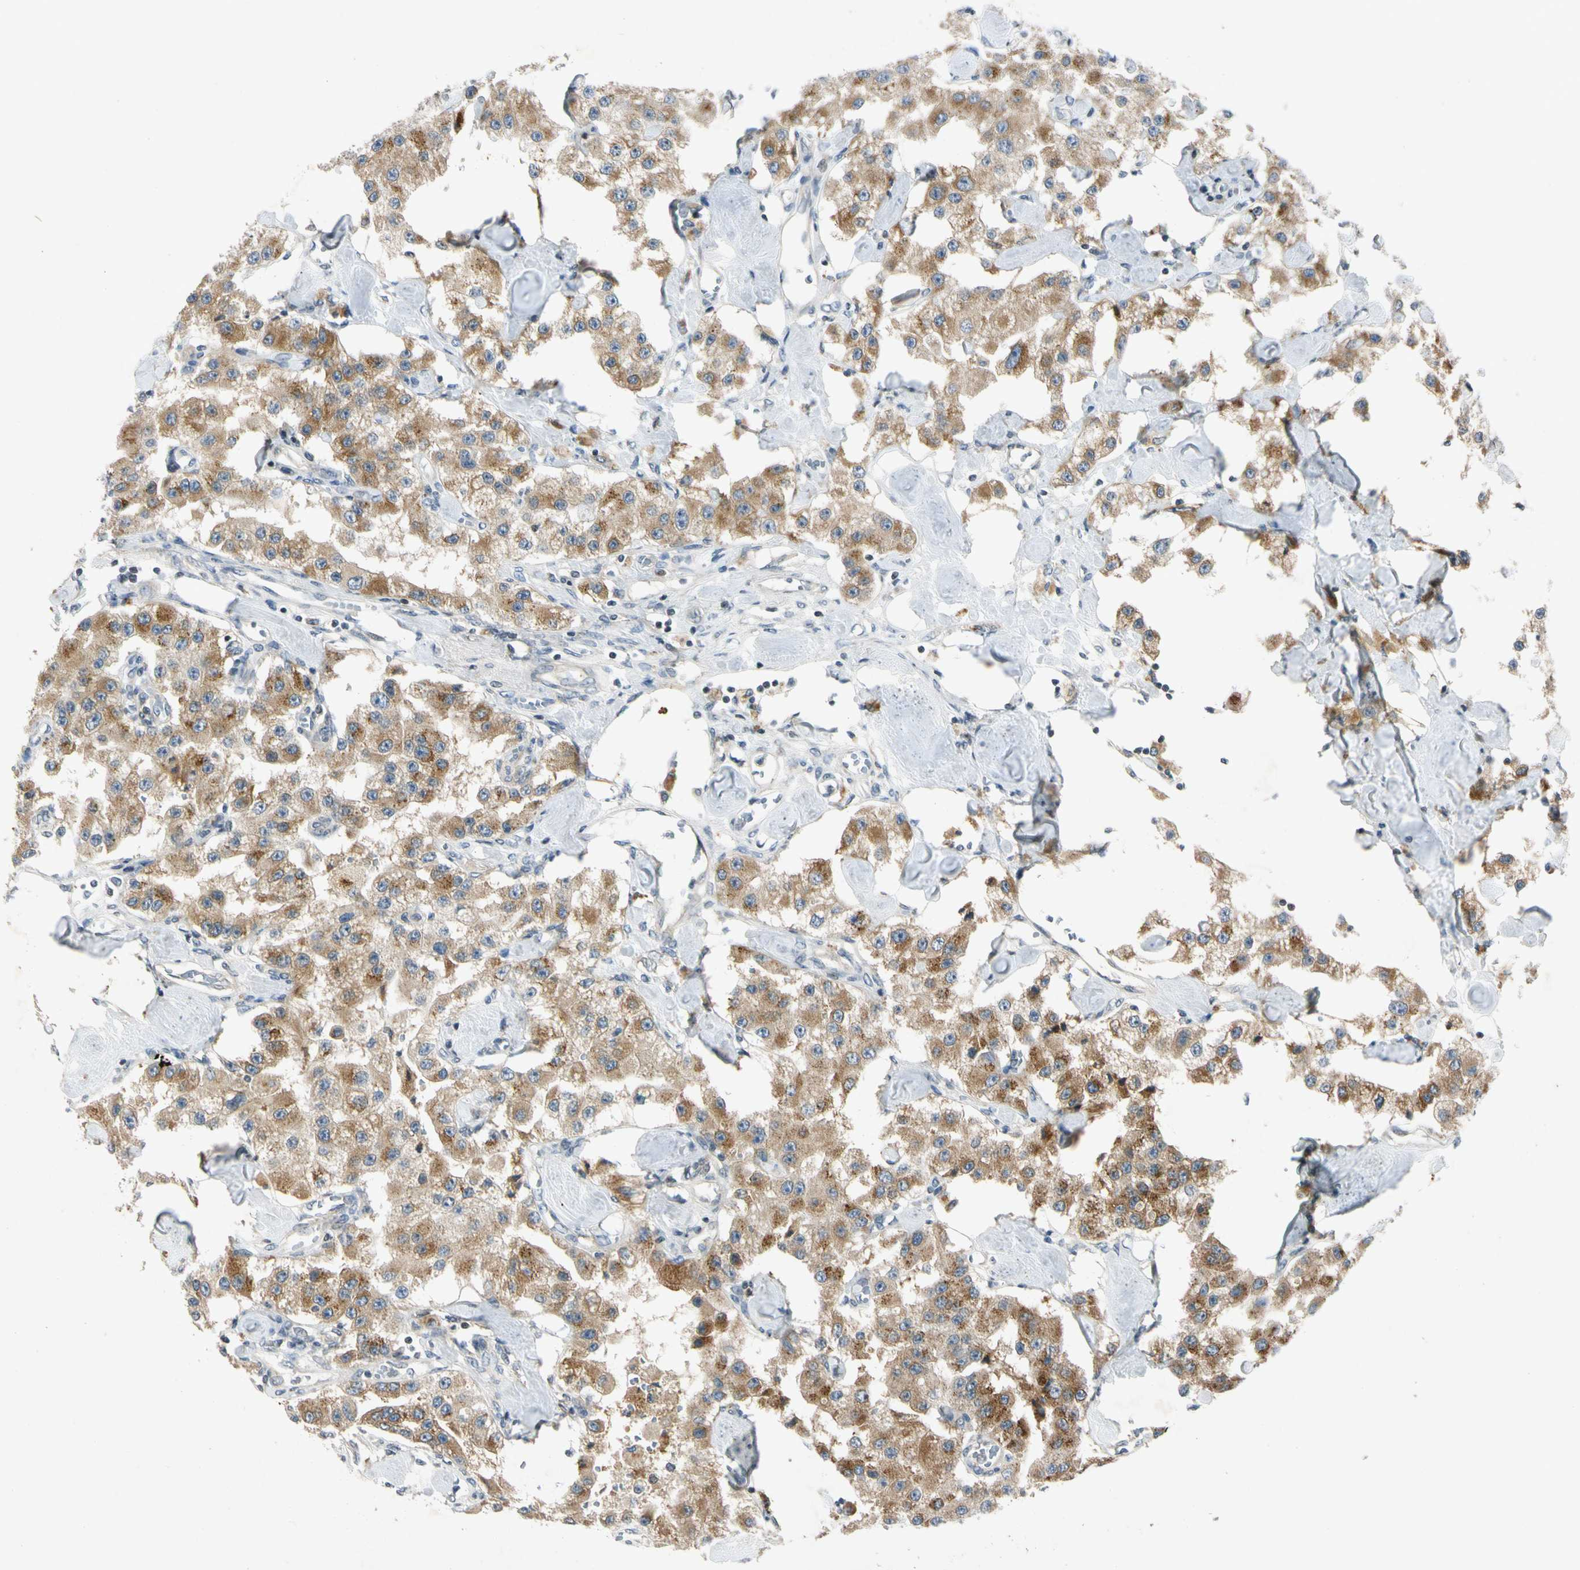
{"staining": {"intensity": "strong", "quantity": ">75%", "location": "cytoplasmic/membranous"}, "tissue": "carcinoid", "cell_type": "Tumor cells", "image_type": "cancer", "snomed": [{"axis": "morphology", "description": "Carcinoid, malignant, NOS"}, {"axis": "topography", "description": "Pancreas"}], "caption": "IHC of human malignant carcinoid exhibits high levels of strong cytoplasmic/membranous positivity in about >75% of tumor cells.", "gene": "RPS6KB2", "patient": {"sex": "male", "age": 41}}